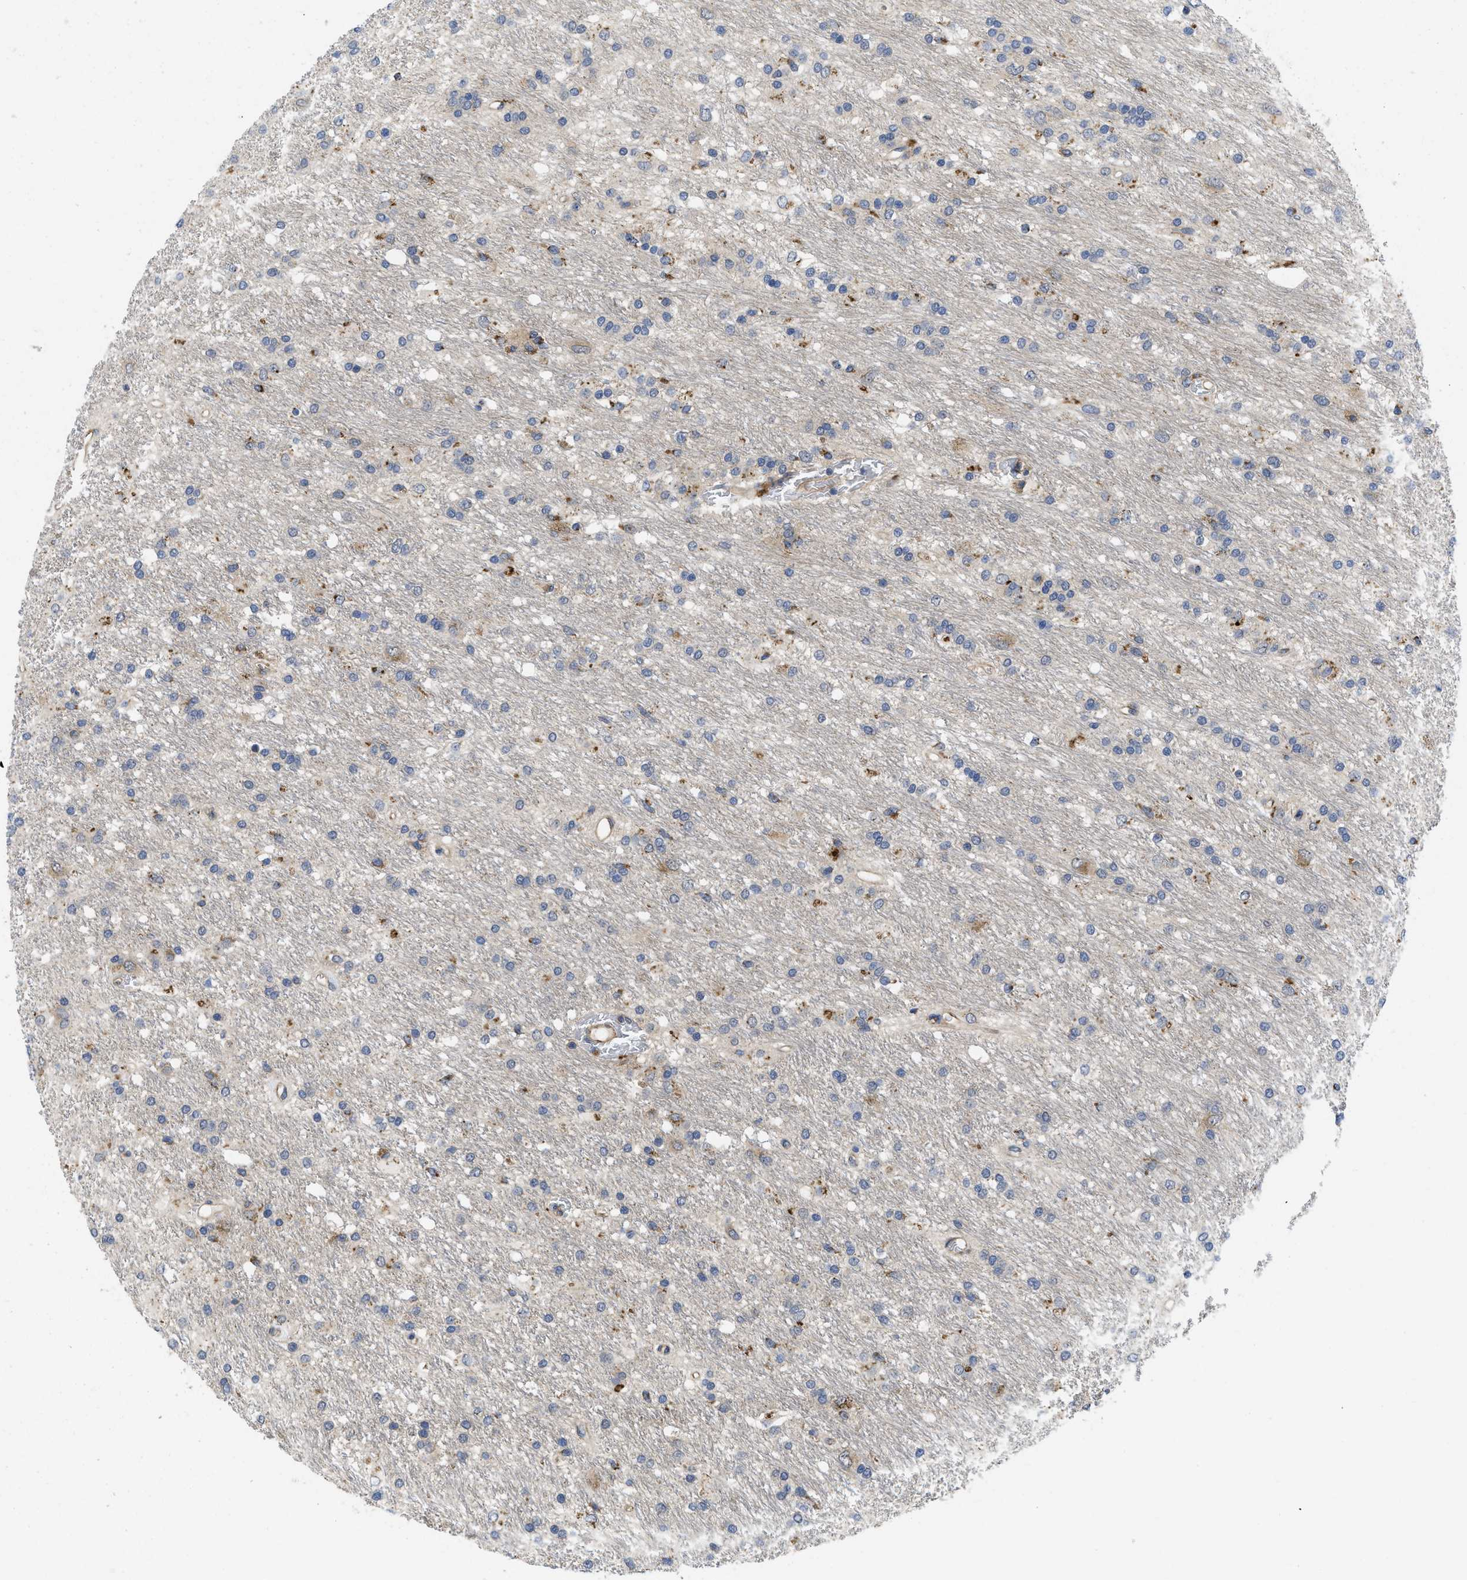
{"staining": {"intensity": "moderate", "quantity": "<25%", "location": "cytoplasmic/membranous"}, "tissue": "glioma", "cell_type": "Tumor cells", "image_type": "cancer", "snomed": [{"axis": "morphology", "description": "Glioma, malignant, Low grade"}, {"axis": "topography", "description": "Brain"}], "caption": "Low-grade glioma (malignant) stained with a brown dye reveals moderate cytoplasmic/membranous positive staining in approximately <25% of tumor cells.", "gene": "PKD2", "patient": {"sex": "male", "age": 77}}